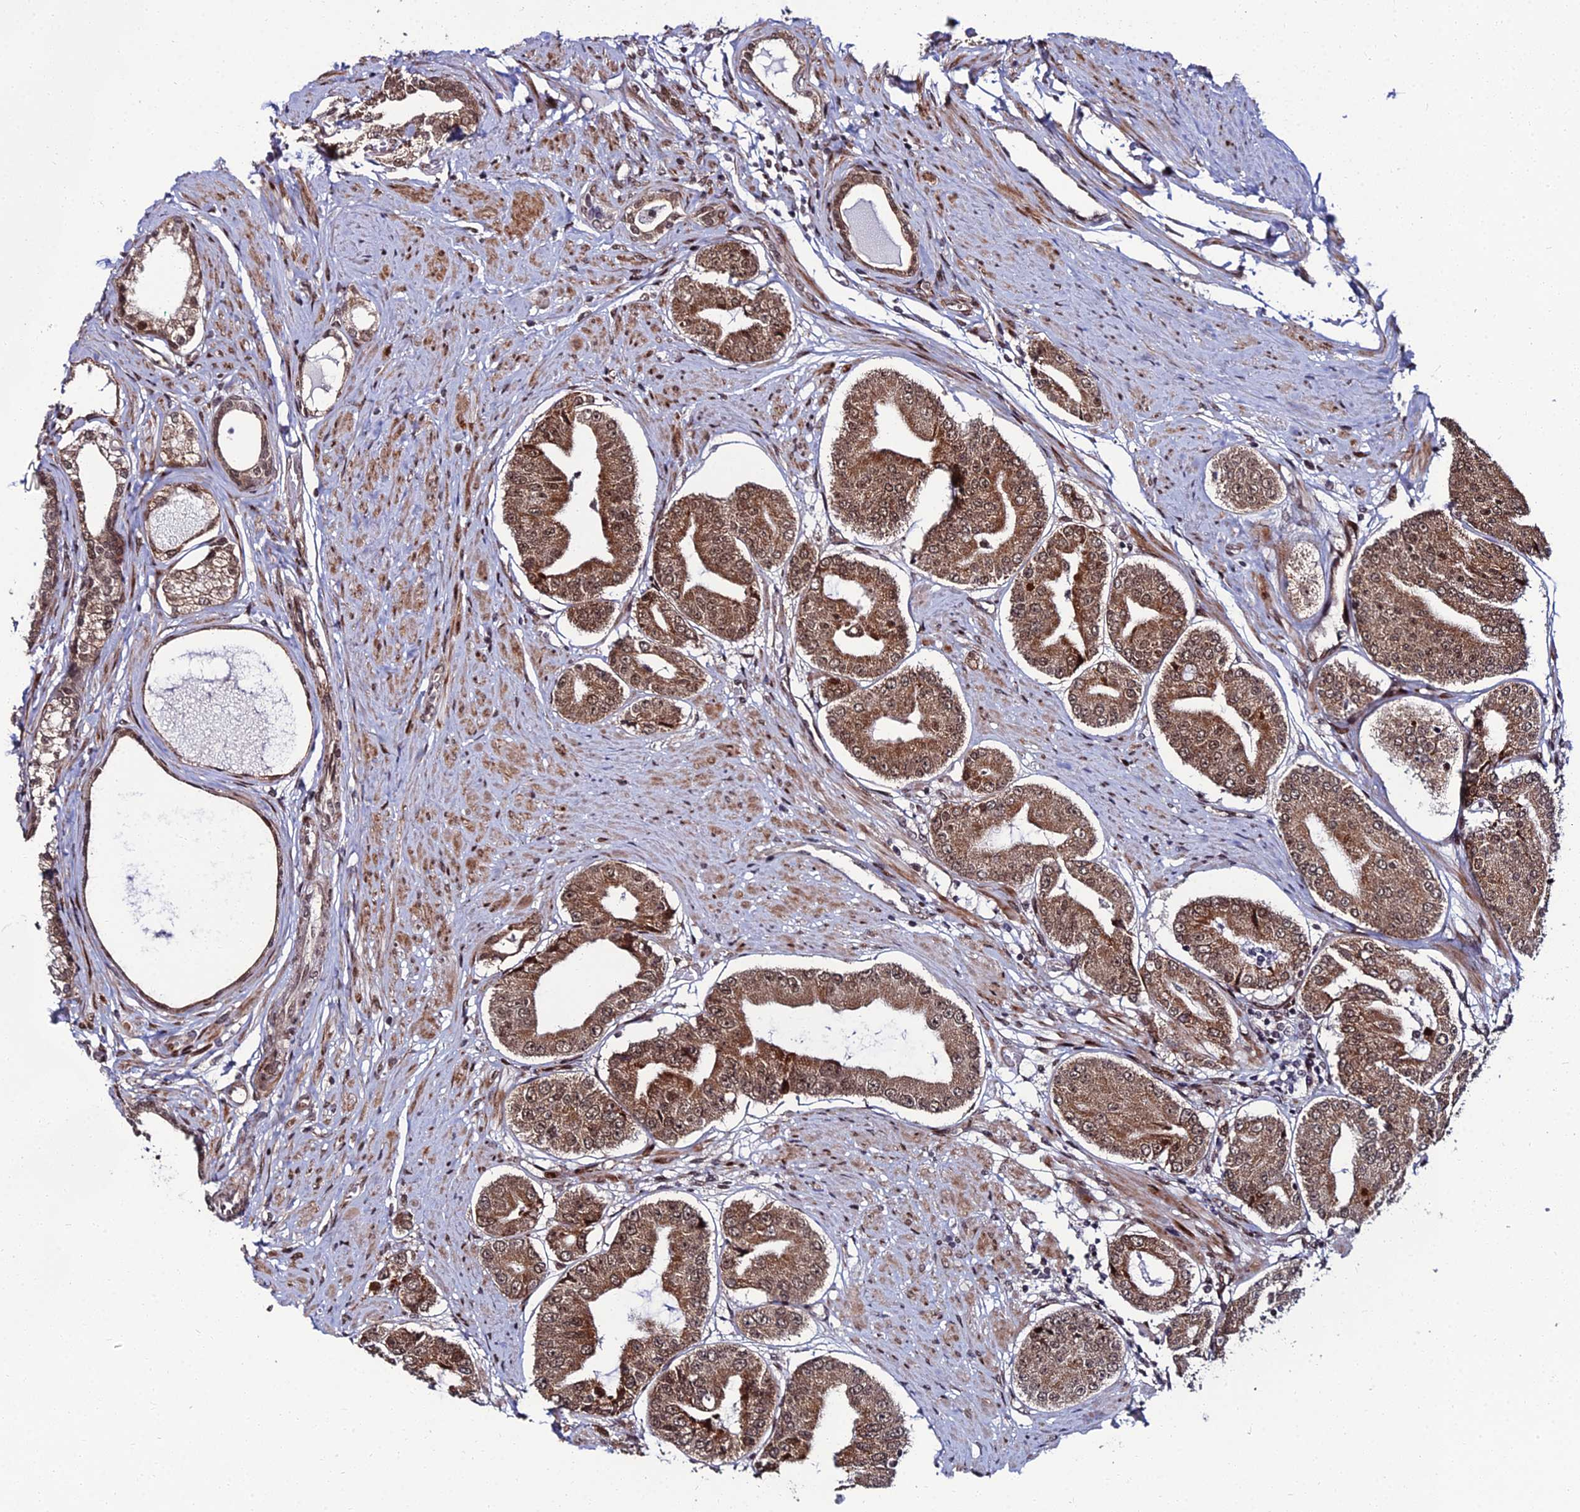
{"staining": {"intensity": "strong", "quantity": ">75%", "location": "cytoplasmic/membranous,nuclear"}, "tissue": "prostate cancer", "cell_type": "Tumor cells", "image_type": "cancer", "snomed": [{"axis": "morphology", "description": "Adenocarcinoma, High grade"}, {"axis": "topography", "description": "Prostate"}], "caption": "An image showing strong cytoplasmic/membranous and nuclear staining in about >75% of tumor cells in high-grade adenocarcinoma (prostate), as visualized by brown immunohistochemical staining.", "gene": "ZNF668", "patient": {"sex": "male", "age": 63}}